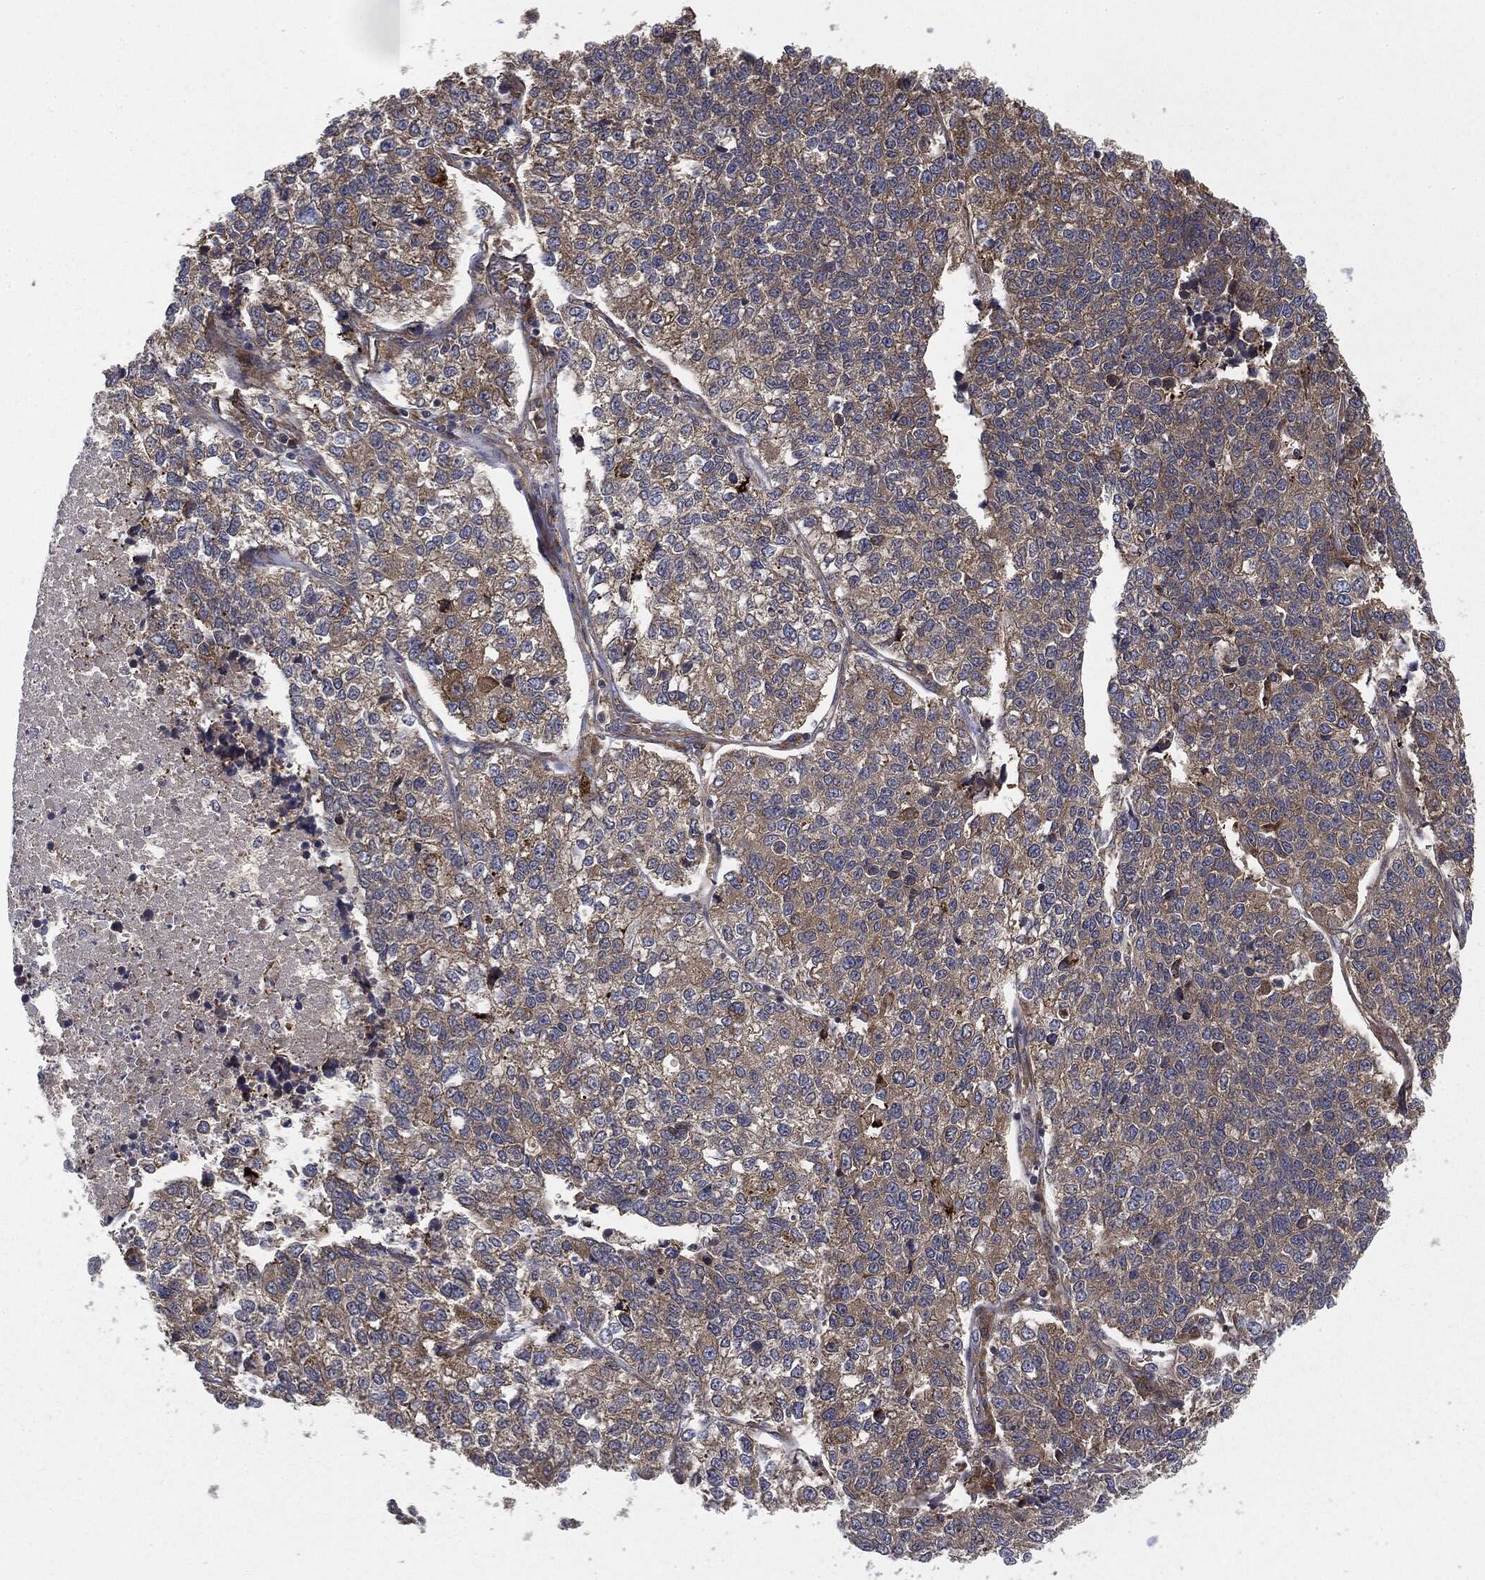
{"staining": {"intensity": "negative", "quantity": "none", "location": "none"}, "tissue": "lung cancer", "cell_type": "Tumor cells", "image_type": "cancer", "snomed": [{"axis": "morphology", "description": "Adenocarcinoma, NOS"}, {"axis": "topography", "description": "Lung"}], "caption": "A micrograph of human lung cancer (adenocarcinoma) is negative for staining in tumor cells.", "gene": "EIF2AK2", "patient": {"sex": "male", "age": 49}}